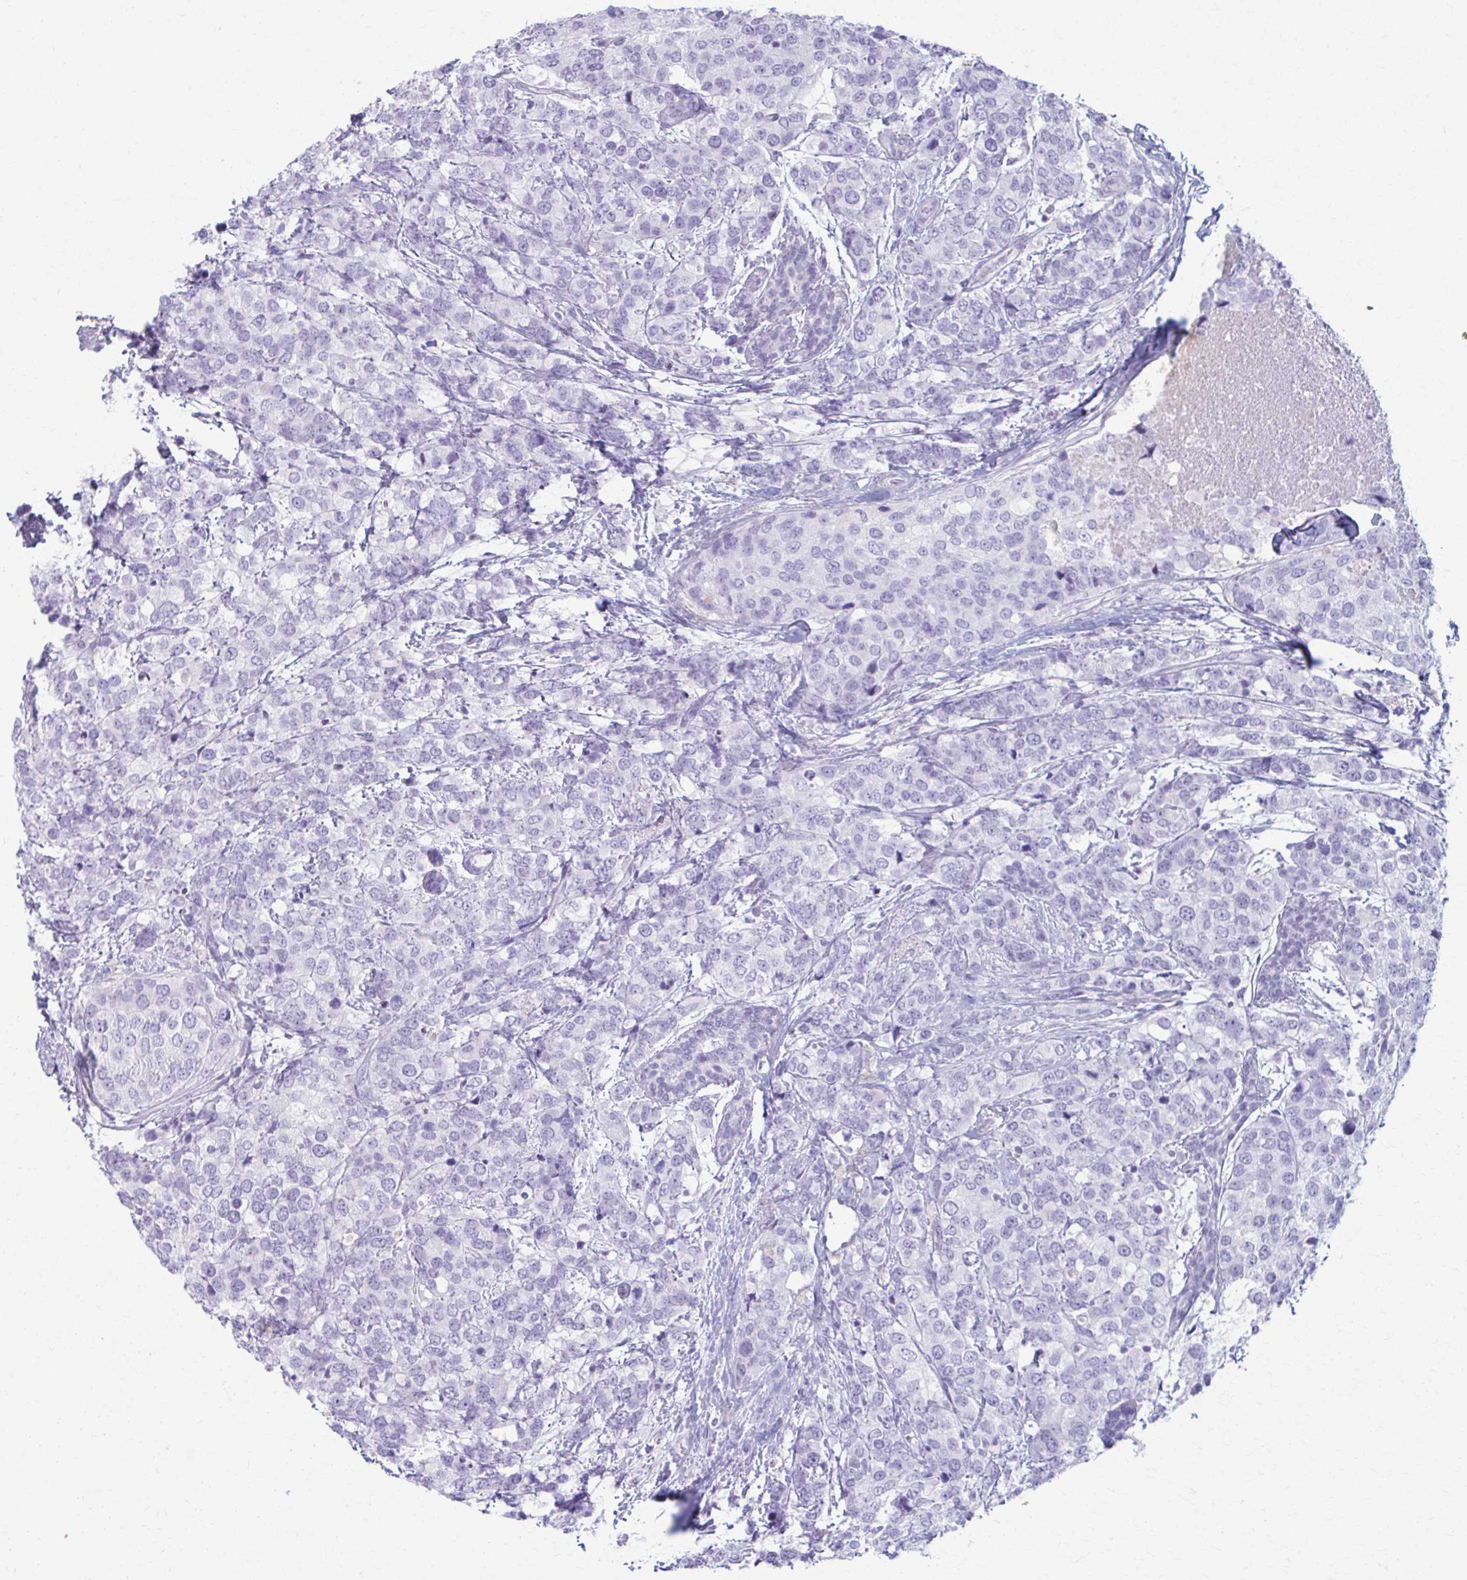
{"staining": {"intensity": "negative", "quantity": "none", "location": "none"}, "tissue": "breast cancer", "cell_type": "Tumor cells", "image_type": "cancer", "snomed": [{"axis": "morphology", "description": "Lobular carcinoma"}, {"axis": "topography", "description": "Breast"}], "caption": "Immunohistochemistry of breast cancer (lobular carcinoma) reveals no expression in tumor cells. Nuclei are stained in blue.", "gene": "LDLRAP1", "patient": {"sex": "female", "age": 59}}